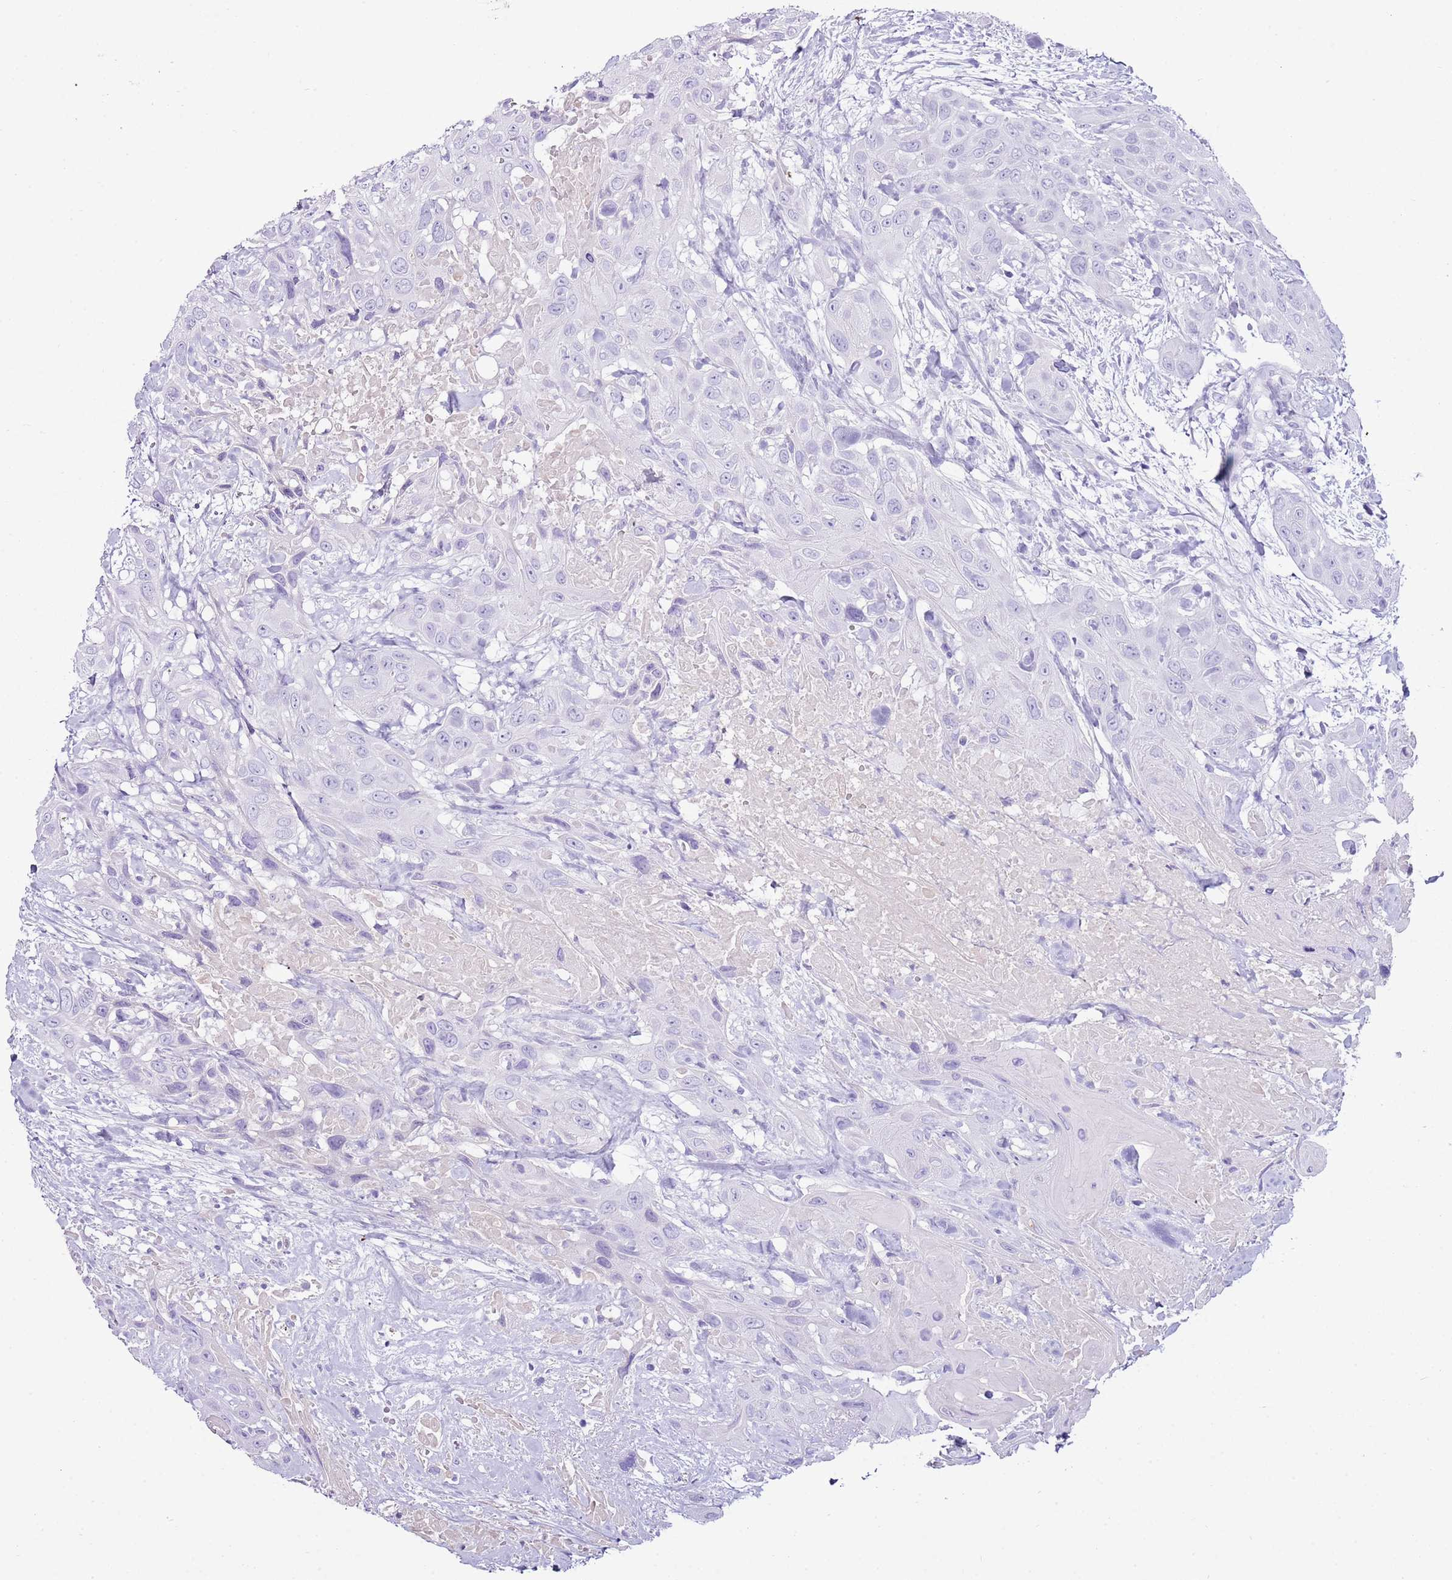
{"staining": {"intensity": "negative", "quantity": "none", "location": "none"}, "tissue": "head and neck cancer", "cell_type": "Tumor cells", "image_type": "cancer", "snomed": [{"axis": "morphology", "description": "Squamous cell carcinoma, NOS"}, {"axis": "topography", "description": "Head-Neck"}], "caption": "Immunohistochemistry micrograph of human head and neck squamous cell carcinoma stained for a protein (brown), which exhibits no positivity in tumor cells. The staining is performed using DAB (3,3'-diaminobenzidine) brown chromogen with nuclei counter-stained in using hematoxylin.", "gene": "IGKV3D-11", "patient": {"sex": "male", "age": 81}}